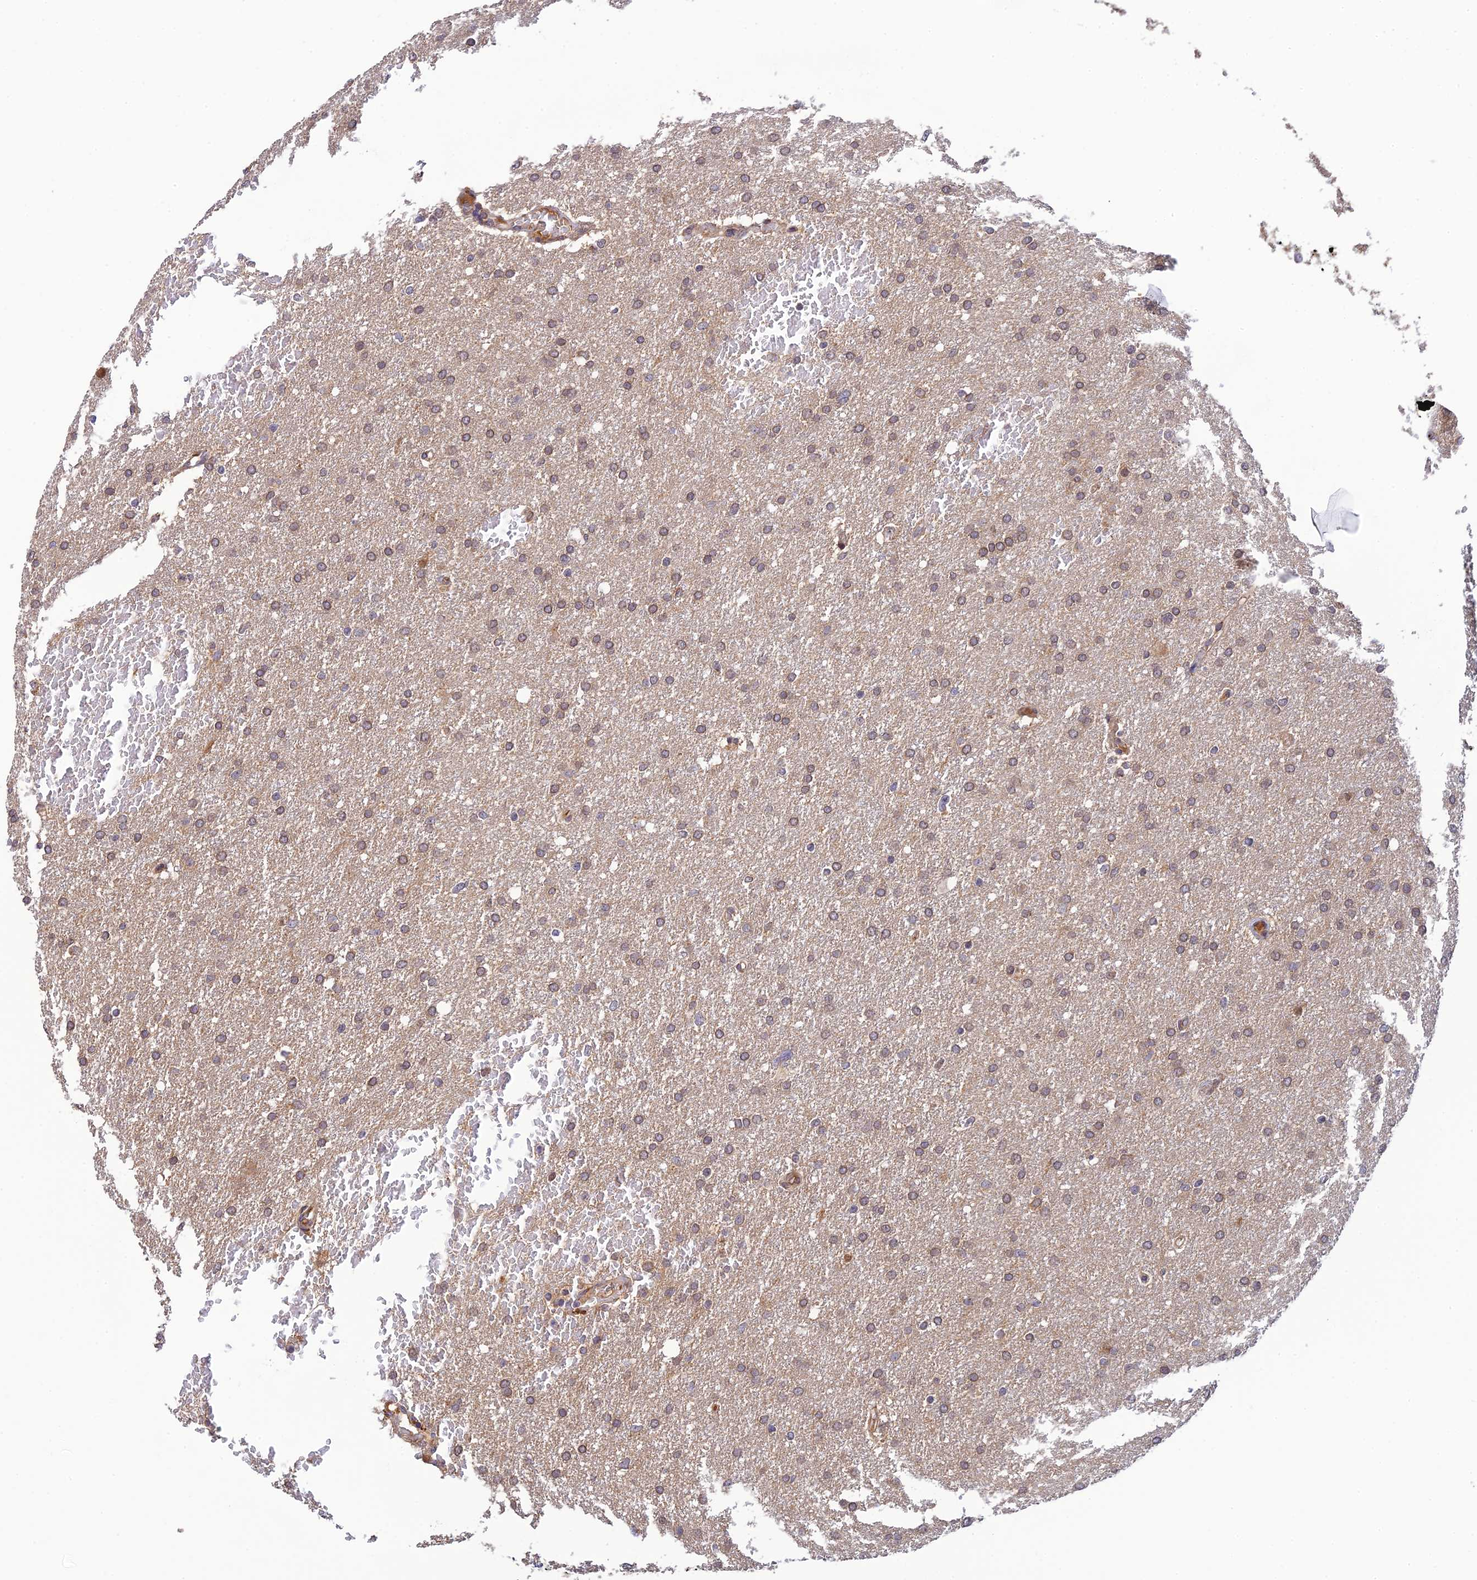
{"staining": {"intensity": "weak", "quantity": ">75%", "location": "cytoplasmic/membranous"}, "tissue": "glioma", "cell_type": "Tumor cells", "image_type": "cancer", "snomed": [{"axis": "morphology", "description": "Glioma, malignant, High grade"}, {"axis": "topography", "description": "Cerebral cortex"}], "caption": "Weak cytoplasmic/membranous protein positivity is identified in approximately >75% of tumor cells in malignant glioma (high-grade).", "gene": "P3H3", "patient": {"sex": "female", "age": 36}}